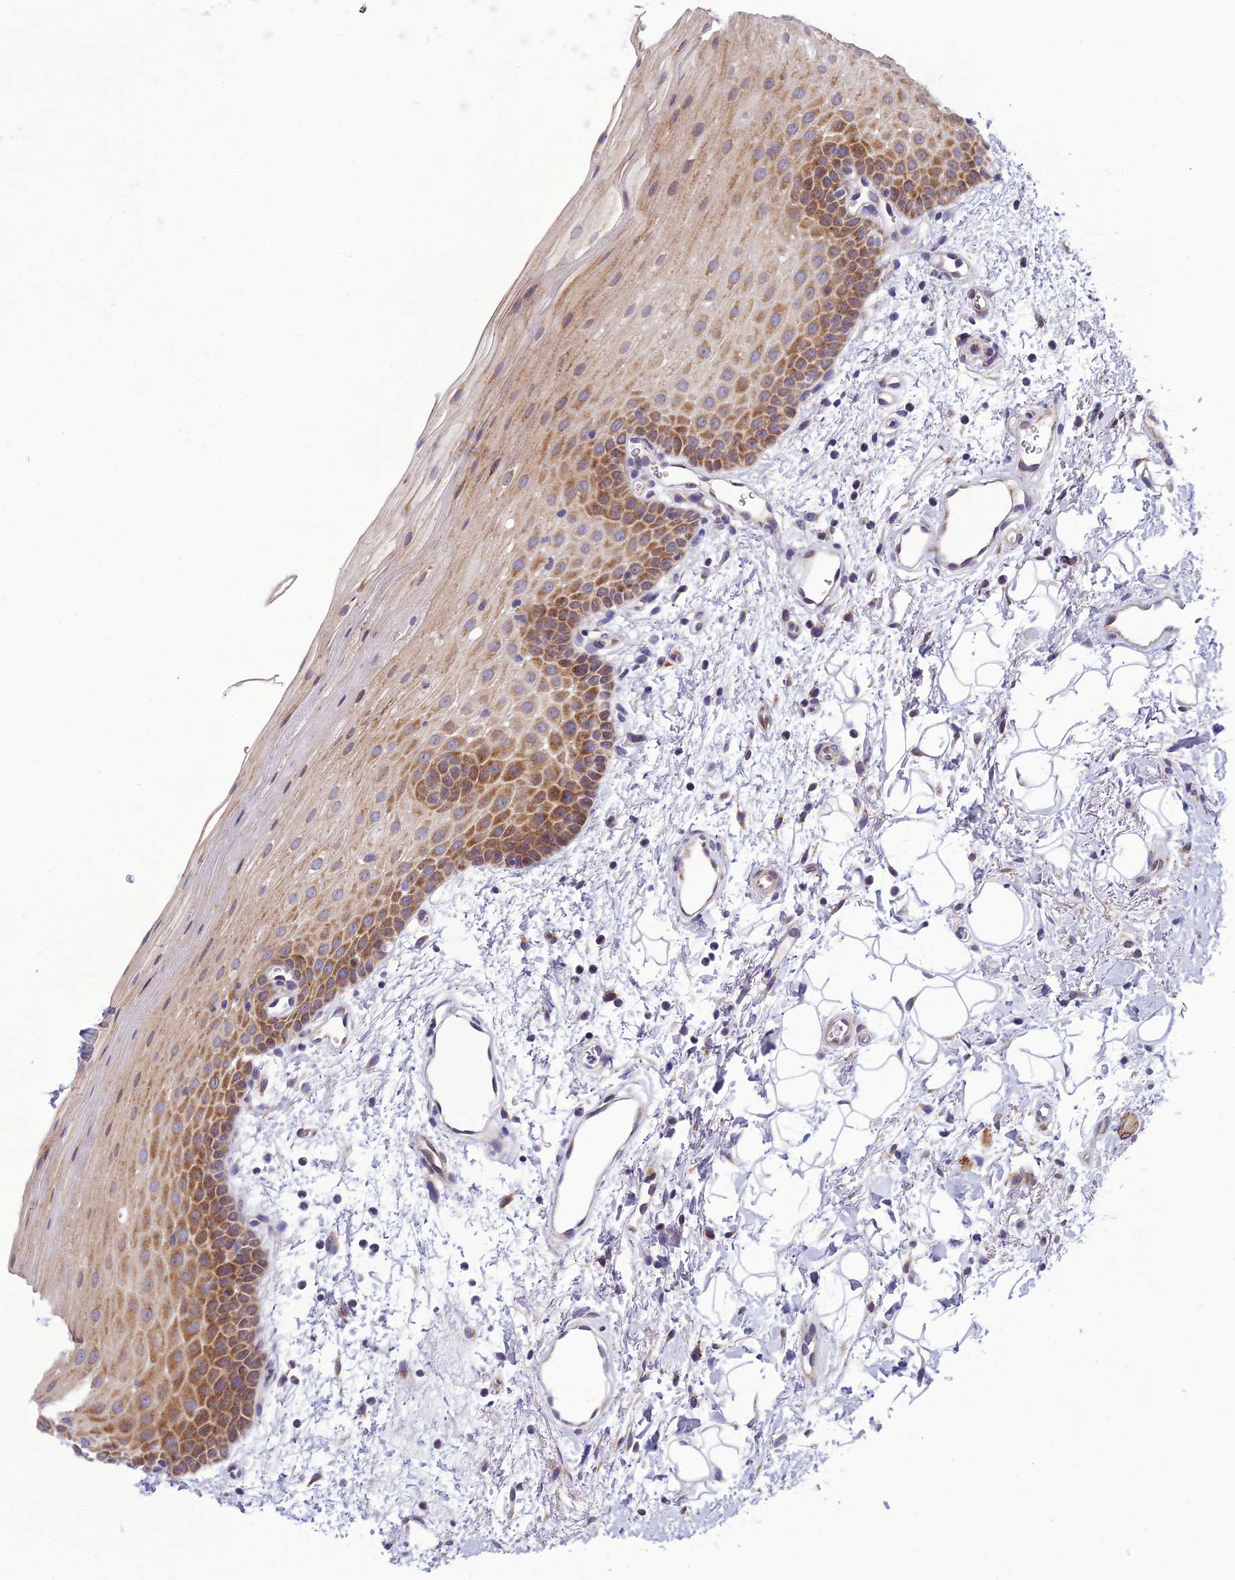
{"staining": {"intensity": "moderate", "quantity": ">75%", "location": "cytoplasmic/membranous"}, "tissue": "oral mucosa", "cell_type": "Squamous epithelial cells", "image_type": "normal", "snomed": [{"axis": "morphology", "description": "Normal tissue, NOS"}, {"axis": "topography", "description": "Oral tissue"}], "caption": "DAB (3,3'-diaminobenzidine) immunohistochemical staining of normal oral mucosa displays moderate cytoplasmic/membranous protein staining in about >75% of squamous epithelial cells.", "gene": "NODAL", "patient": {"sex": "male", "age": 68}}